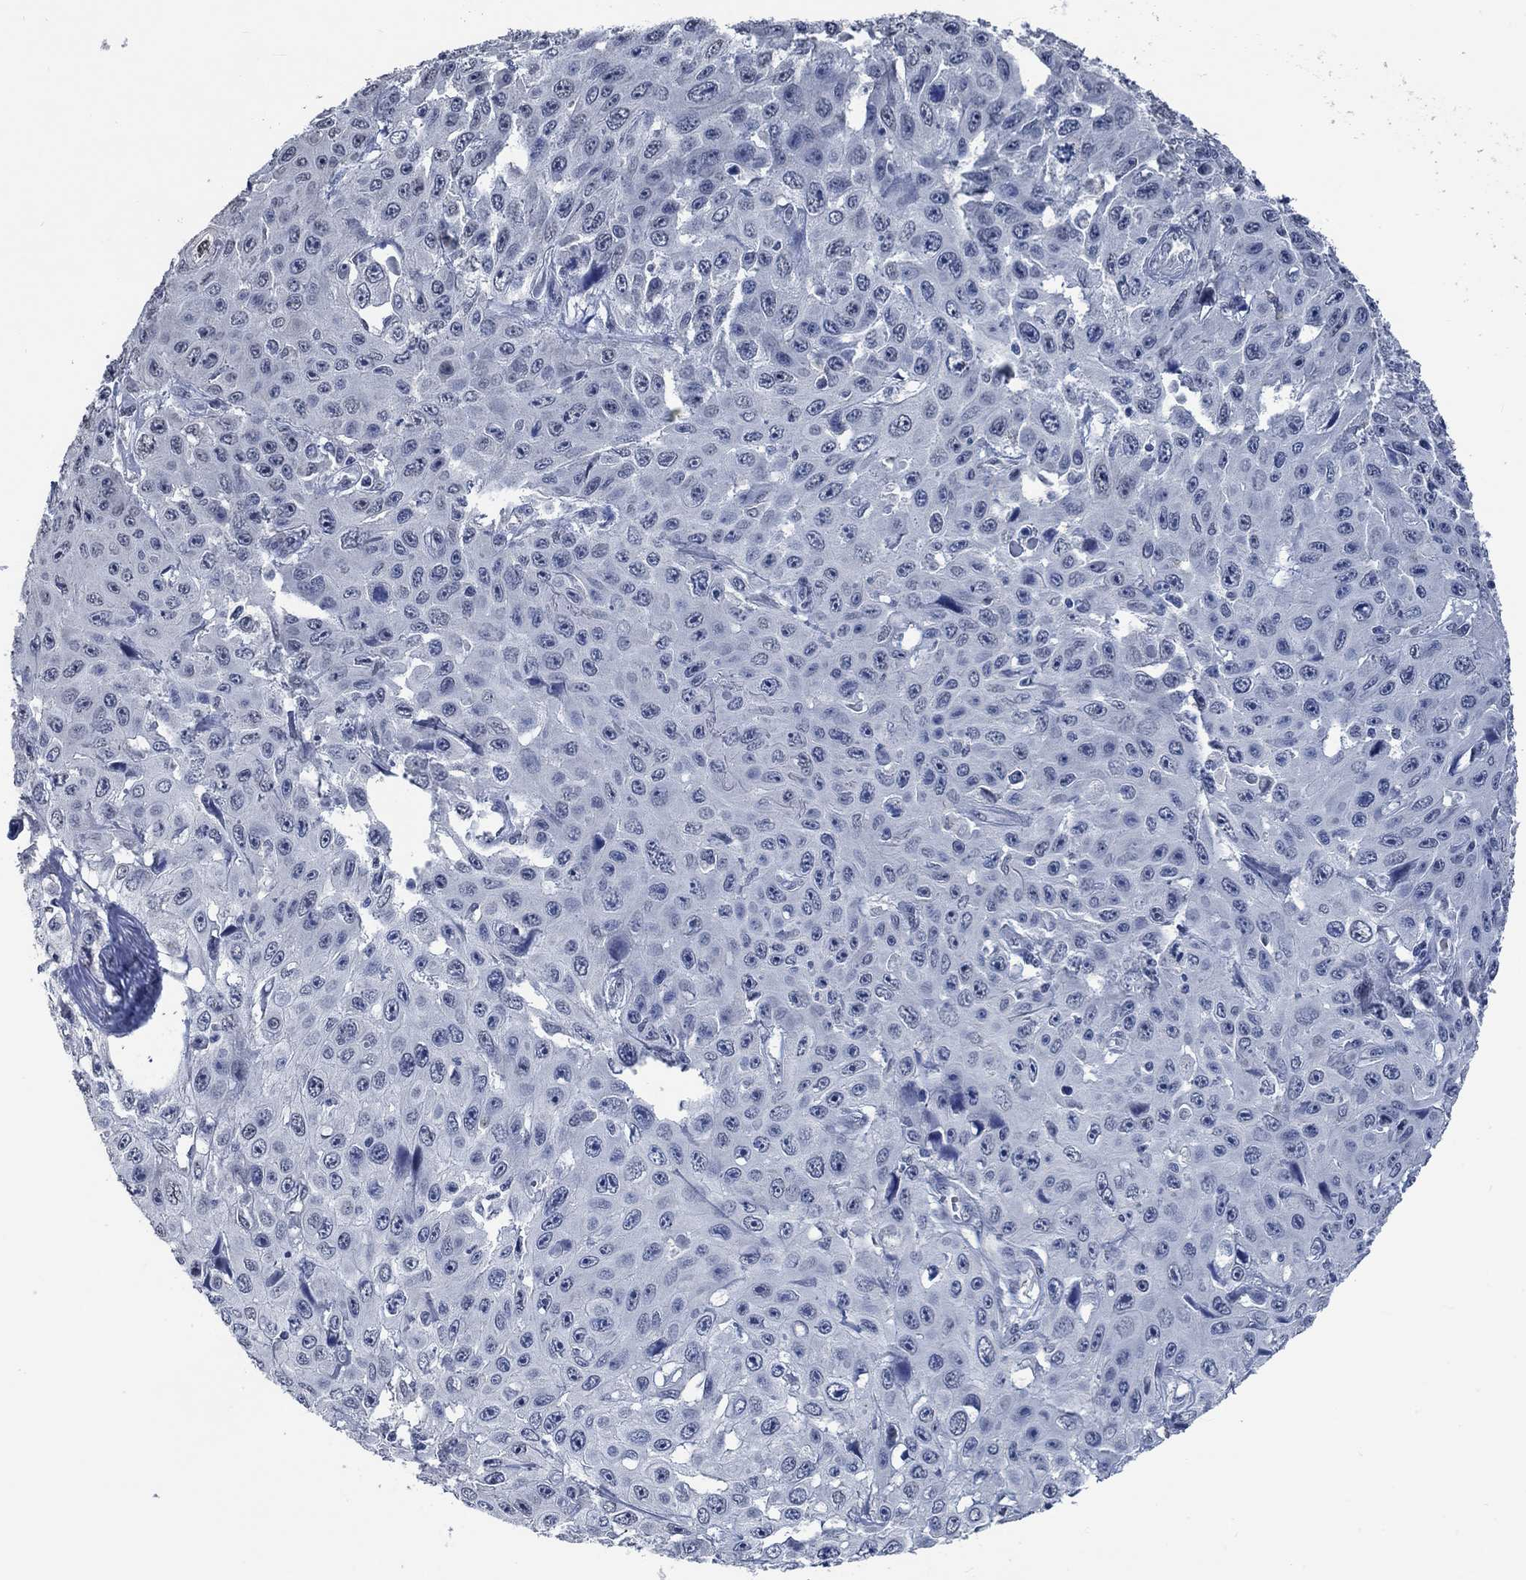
{"staining": {"intensity": "negative", "quantity": "none", "location": "none"}, "tissue": "skin cancer", "cell_type": "Tumor cells", "image_type": "cancer", "snomed": [{"axis": "morphology", "description": "Squamous cell carcinoma, NOS"}, {"axis": "topography", "description": "Skin"}], "caption": "The photomicrograph reveals no staining of tumor cells in skin squamous cell carcinoma.", "gene": "OBSCN", "patient": {"sex": "male", "age": 82}}